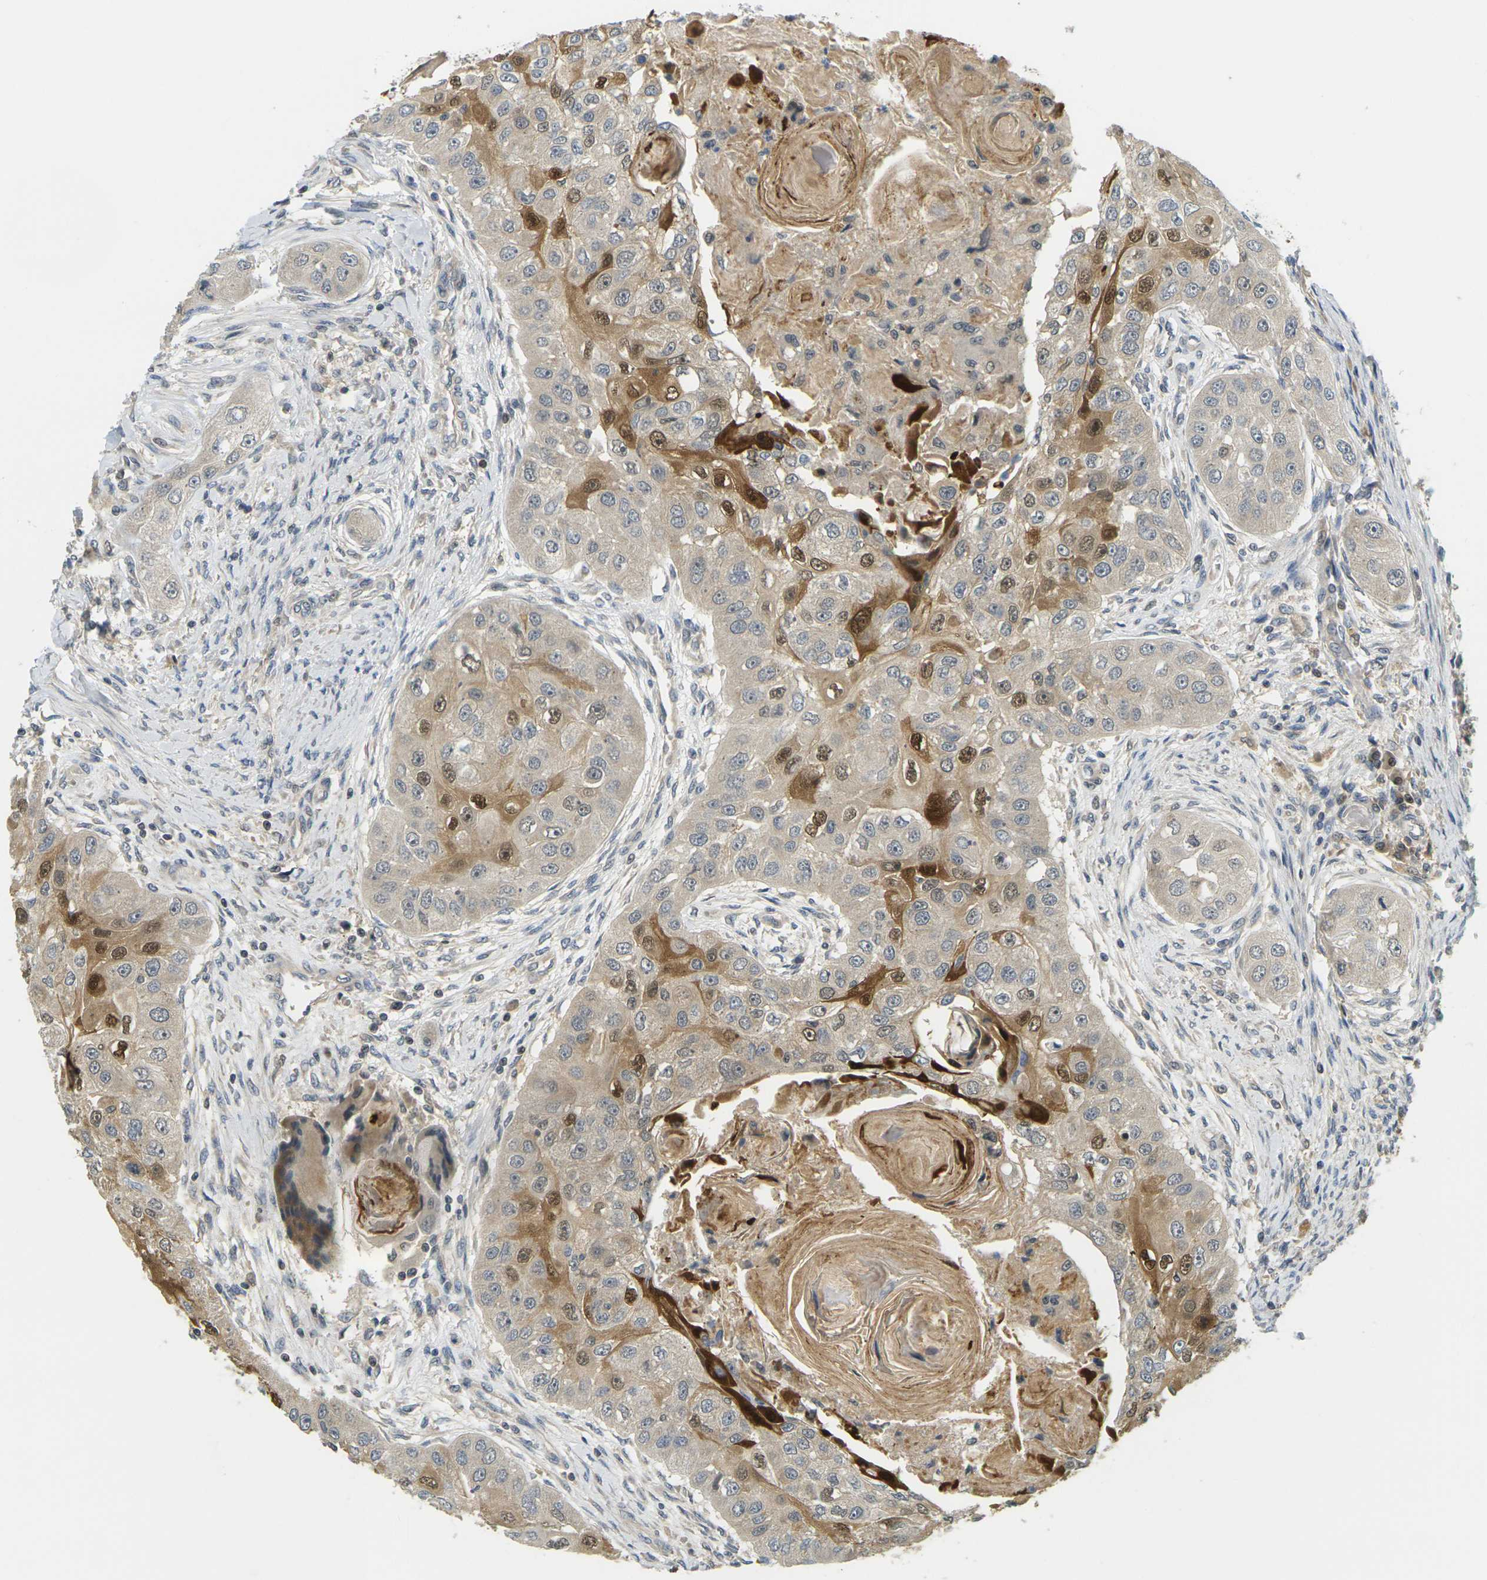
{"staining": {"intensity": "weak", "quantity": ">75%", "location": "cytoplasmic/membranous,nuclear"}, "tissue": "head and neck cancer", "cell_type": "Tumor cells", "image_type": "cancer", "snomed": [{"axis": "morphology", "description": "Normal tissue, NOS"}, {"axis": "morphology", "description": "Squamous cell carcinoma, NOS"}, {"axis": "topography", "description": "Skeletal muscle"}, {"axis": "topography", "description": "Head-Neck"}], "caption": "IHC image of human head and neck squamous cell carcinoma stained for a protein (brown), which demonstrates low levels of weak cytoplasmic/membranous and nuclear expression in approximately >75% of tumor cells.", "gene": "KLHL8", "patient": {"sex": "male", "age": 51}}